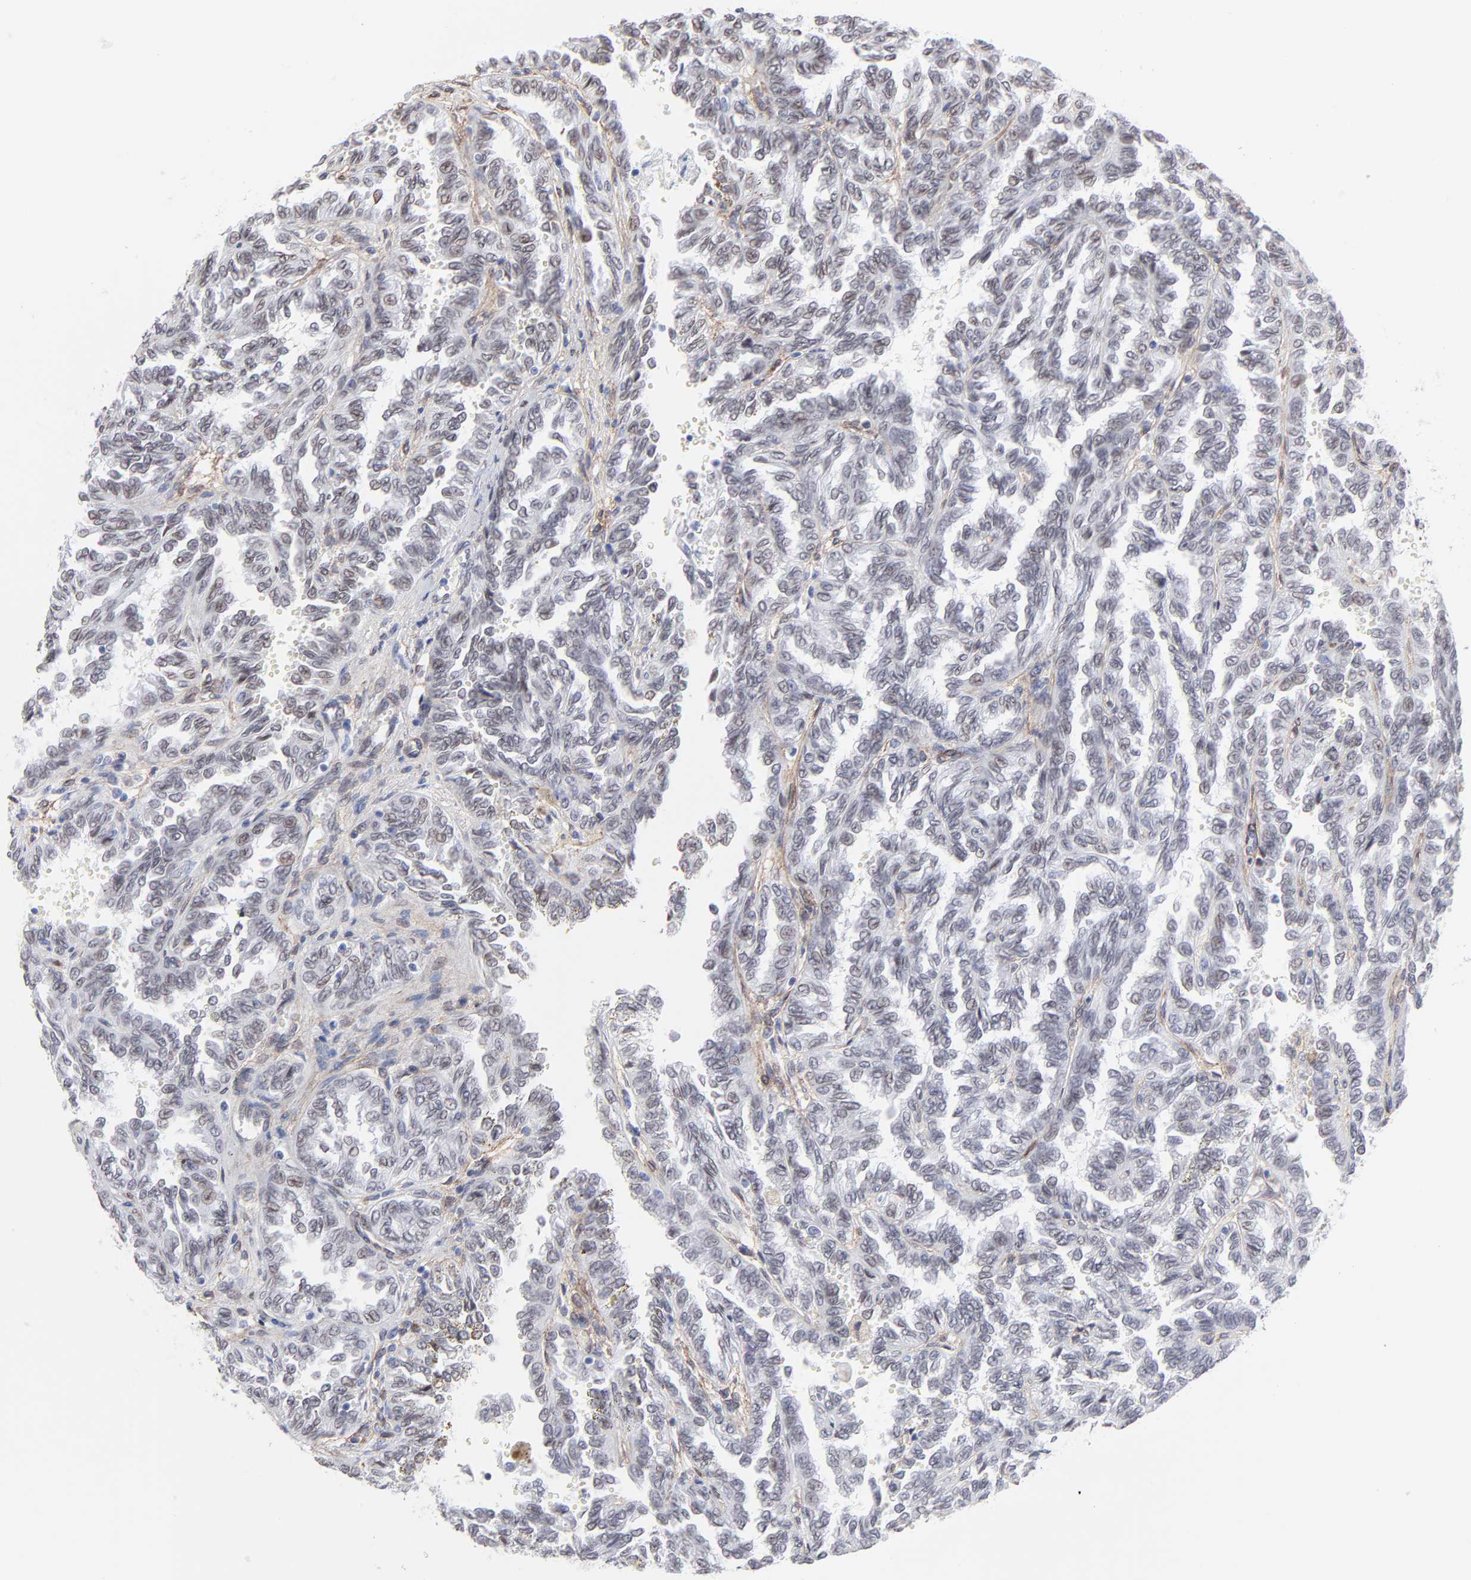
{"staining": {"intensity": "weak", "quantity": "<25%", "location": "nuclear"}, "tissue": "renal cancer", "cell_type": "Tumor cells", "image_type": "cancer", "snomed": [{"axis": "morphology", "description": "Inflammation, NOS"}, {"axis": "morphology", "description": "Adenocarcinoma, NOS"}, {"axis": "topography", "description": "Kidney"}], "caption": "IHC micrograph of neoplastic tissue: human adenocarcinoma (renal) stained with DAB displays no significant protein positivity in tumor cells. (Stains: DAB immunohistochemistry (IHC) with hematoxylin counter stain, Microscopy: brightfield microscopy at high magnification).", "gene": "PDGFRB", "patient": {"sex": "male", "age": 68}}